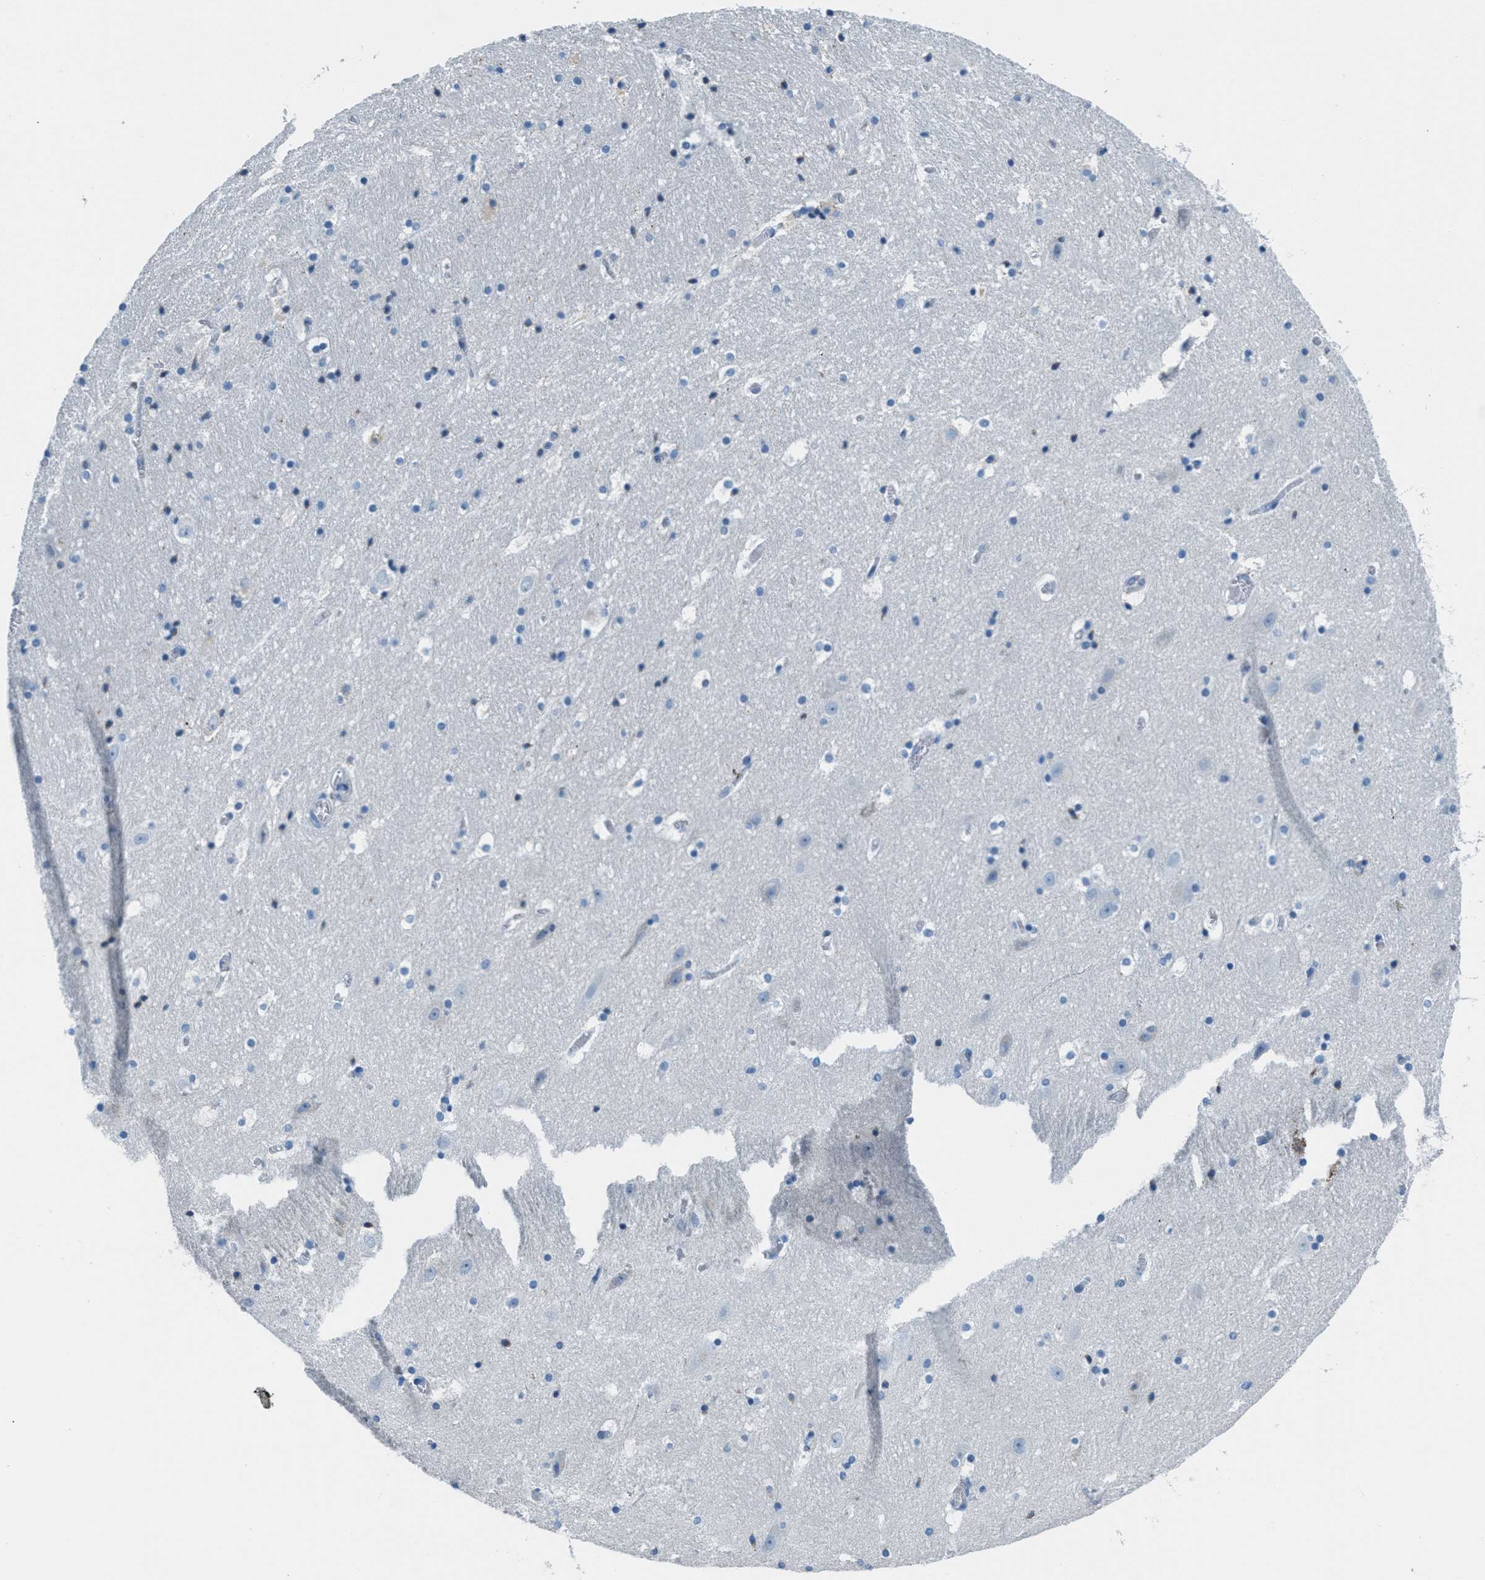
{"staining": {"intensity": "negative", "quantity": "none", "location": "none"}, "tissue": "hippocampus", "cell_type": "Glial cells", "image_type": "normal", "snomed": [{"axis": "morphology", "description": "Normal tissue, NOS"}, {"axis": "topography", "description": "Hippocampus"}], "caption": "Glial cells are negative for brown protein staining in benign hippocampus. (Immunohistochemistry, brightfield microscopy, high magnification).", "gene": "MGARP", "patient": {"sex": "male", "age": 45}}